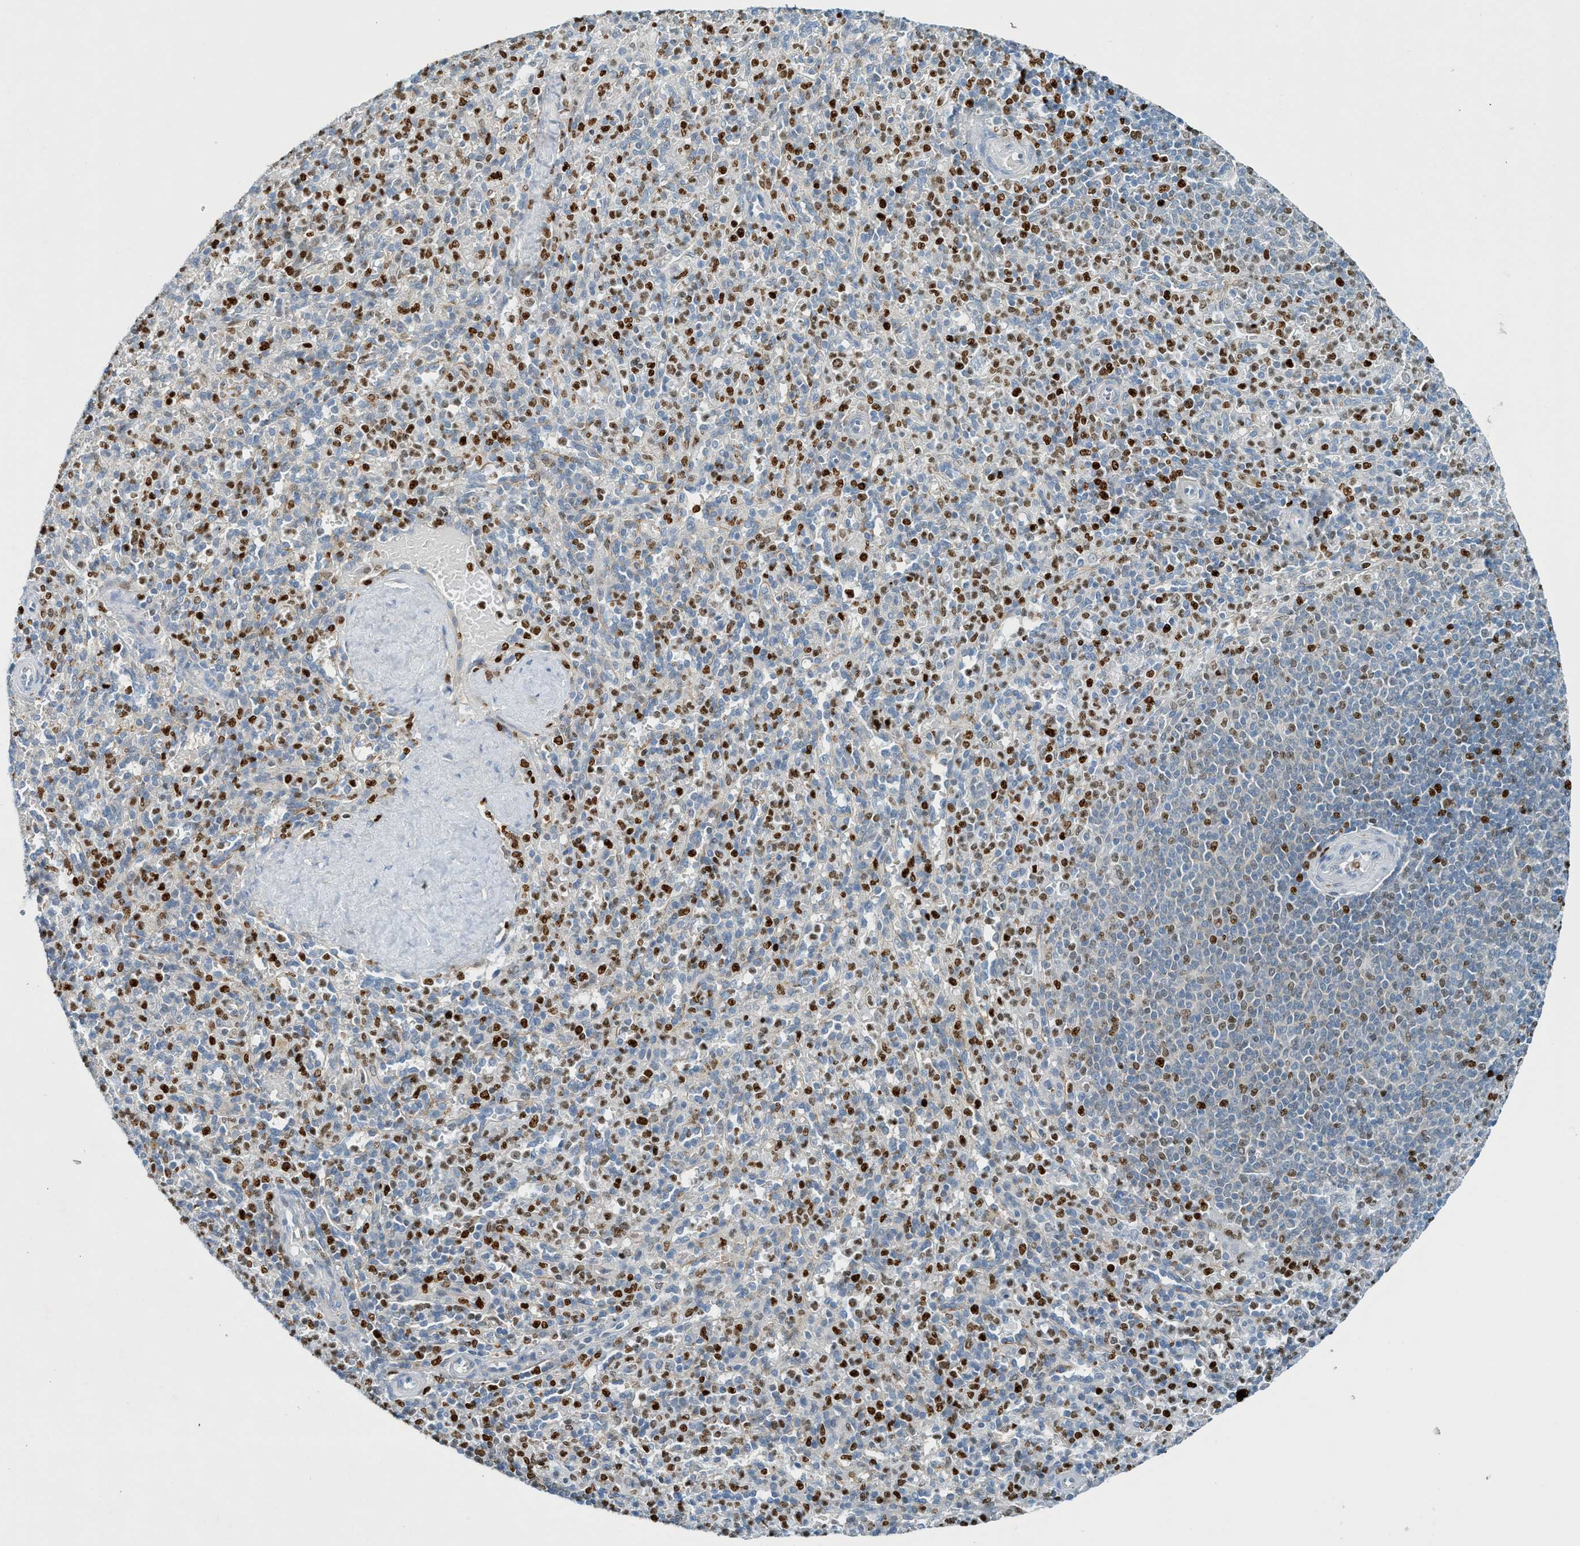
{"staining": {"intensity": "strong", "quantity": "25%-75%", "location": "nuclear"}, "tissue": "spleen", "cell_type": "Cells in red pulp", "image_type": "normal", "snomed": [{"axis": "morphology", "description": "Normal tissue, NOS"}, {"axis": "topography", "description": "Spleen"}], "caption": "This is a photomicrograph of immunohistochemistry staining of benign spleen, which shows strong expression in the nuclear of cells in red pulp.", "gene": "SH3D19", "patient": {"sex": "male", "age": 36}}